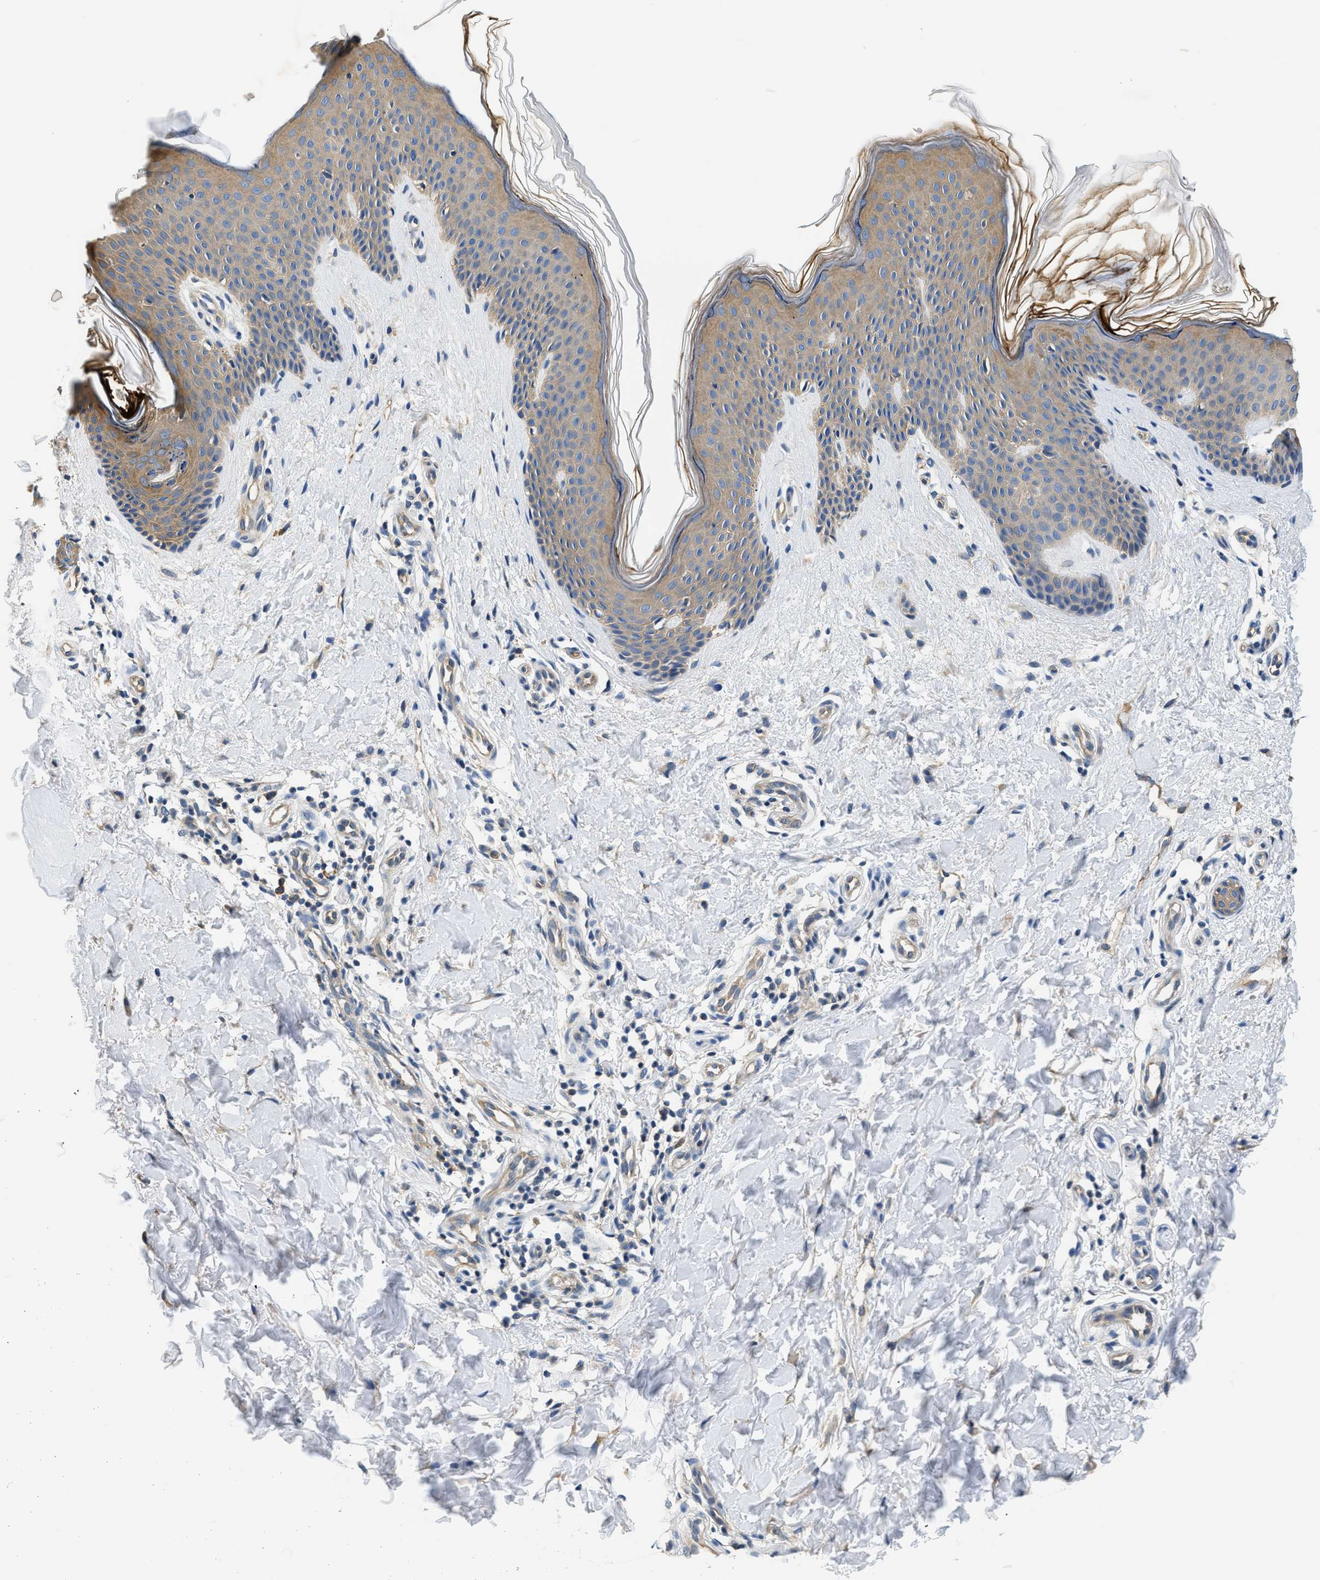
{"staining": {"intensity": "weak", "quantity": ">75%", "location": "cytoplasmic/membranous"}, "tissue": "skin", "cell_type": "Fibroblasts", "image_type": "normal", "snomed": [{"axis": "morphology", "description": "Normal tissue, NOS"}, {"axis": "topography", "description": "Skin"}], "caption": "Immunohistochemistry (IHC) micrograph of unremarkable skin: skin stained using immunohistochemistry (IHC) shows low levels of weak protein expression localized specifically in the cytoplasmic/membranous of fibroblasts, appearing as a cytoplasmic/membranous brown color.", "gene": "PPP2R1B", "patient": {"sex": "male", "age": 41}}